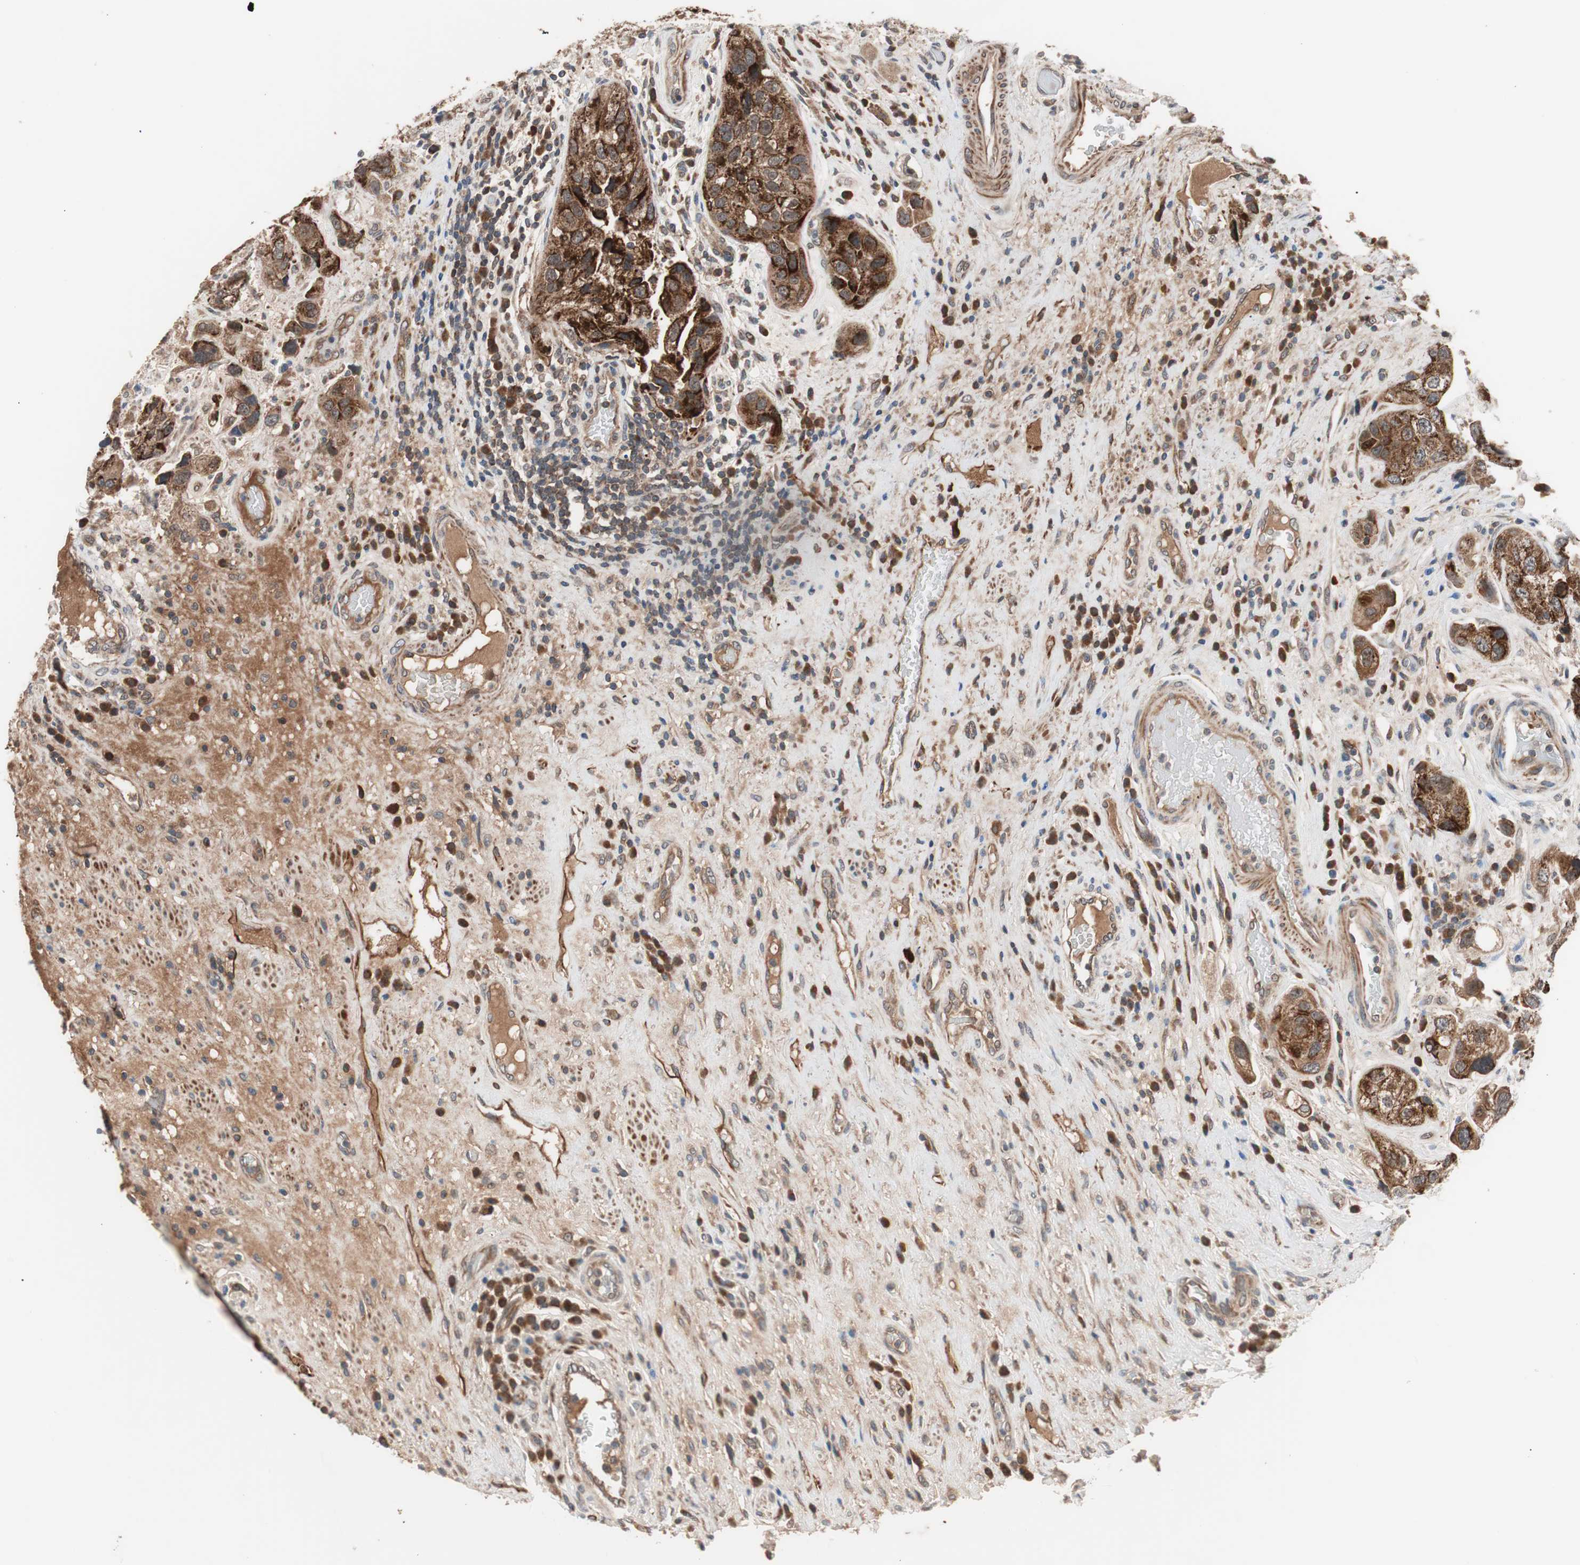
{"staining": {"intensity": "strong", "quantity": ">75%", "location": "cytoplasmic/membranous"}, "tissue": "urothelial cancer", "cell_type": "Tumor cells", "image_type": "cancer", "snomed": [{"axis": "morphology", "description": "Urothelial carcinoma, High grade"}, {"axis": "topography", "description": "Urinary bladder"}], "caption": "Tumor cells reveal strong cytoplasmic/membranous positivity in approximately >75% of cells in urothelial cancer. (DAB (3,3'-diaminobenzidine) IHC with brightfield microscopy, high magnification).", "gene": "HMBS", "patient": {"sex": "female", "age": 64}}